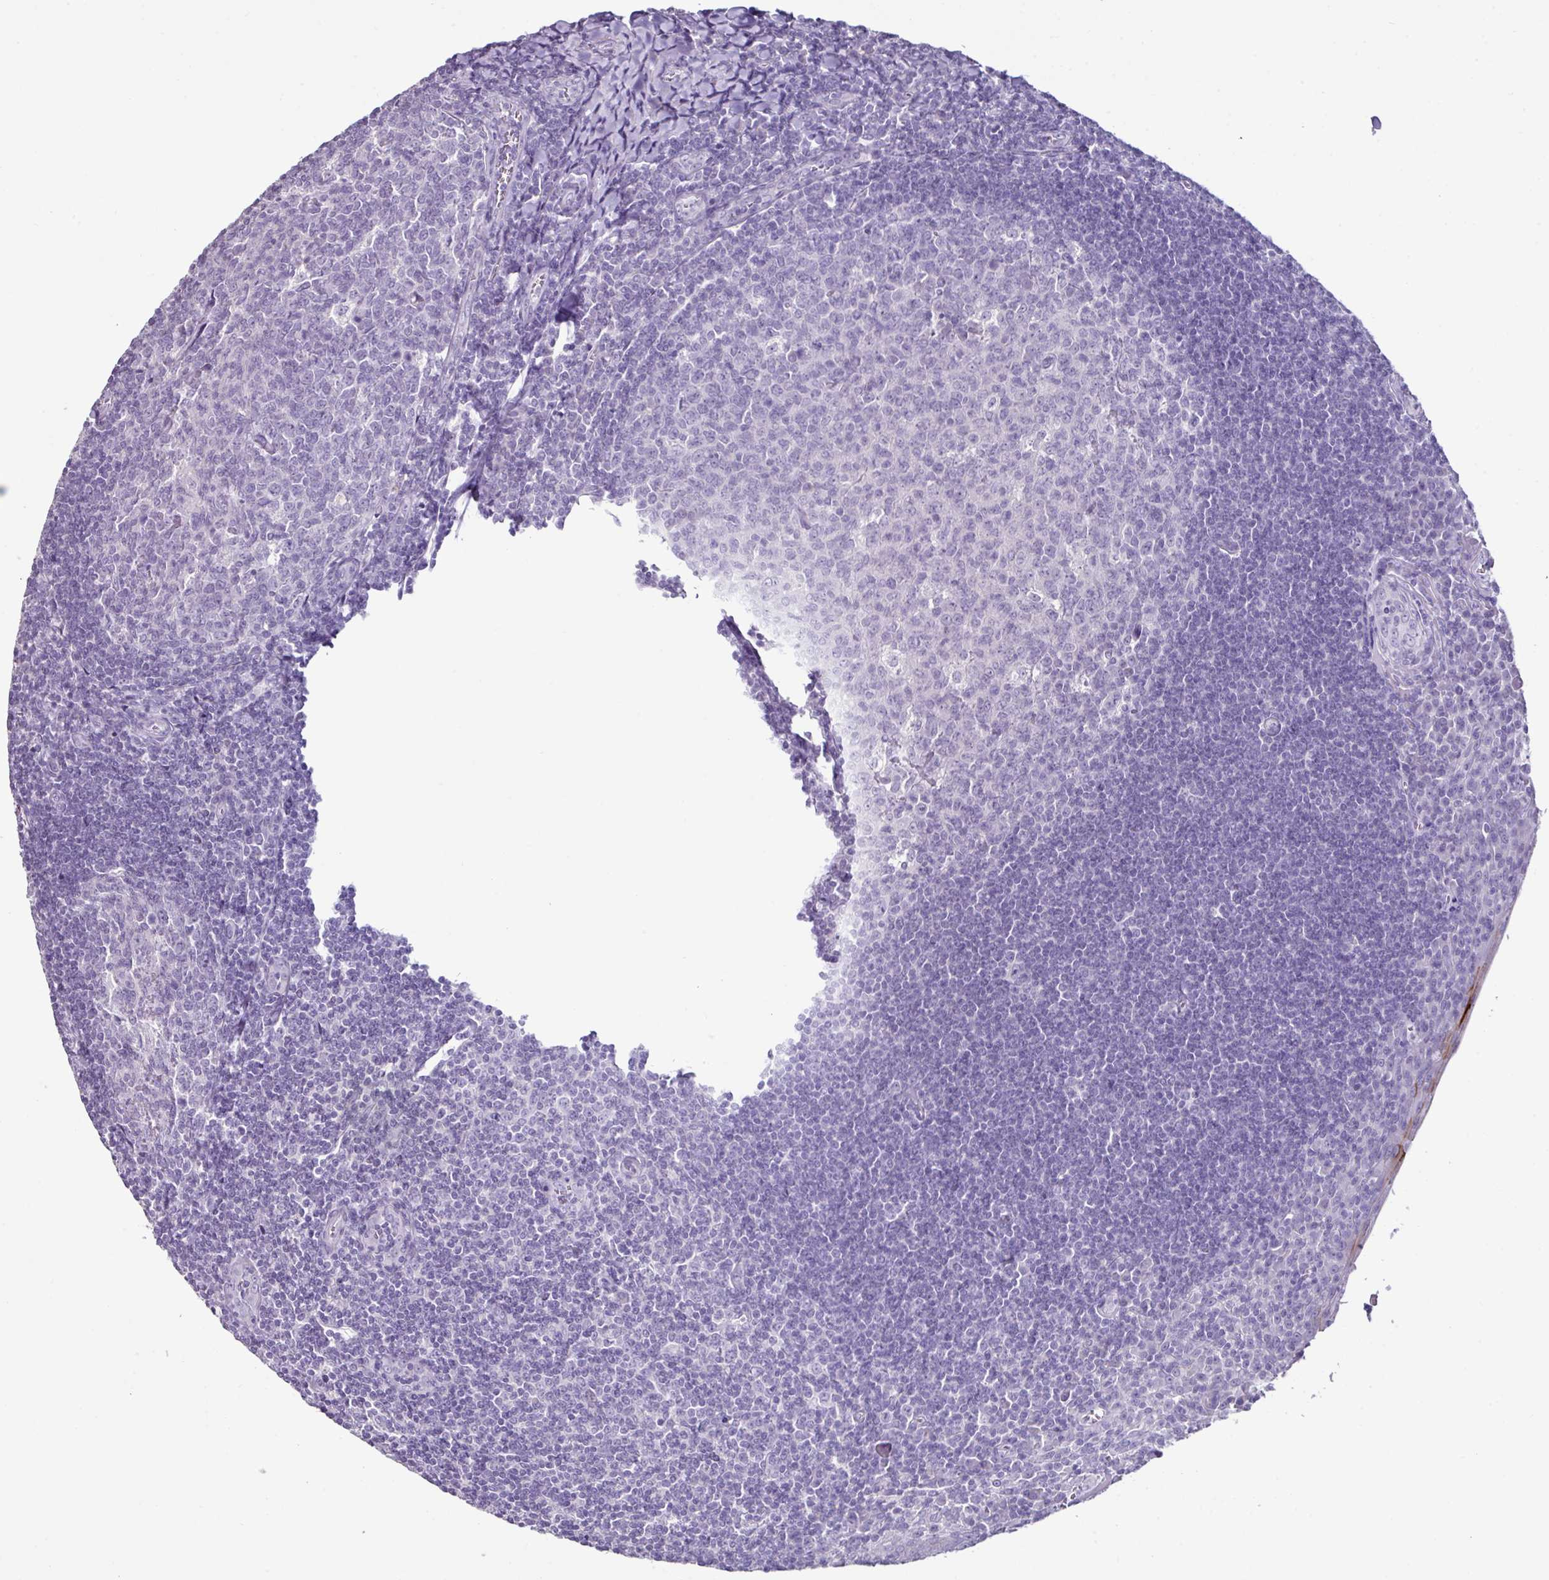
{"staining": {"intensity": "negative", "quantity": "none", "location": "none"}, "tissue": "tonsil", "cell_type": "Germinal center cells", "image_type": "normal", "snomed": [{"axis": "morphology", "description": "Normal tissue, NOS"}, {"axis": "topography", "description": "Tonsil"}], "caption": "Protein analysis of unremarkable tonsil displays no significant positivity in germinal center cells.", "gene": "GLP2R", "patient": {"sex": "male", "age": 27}}